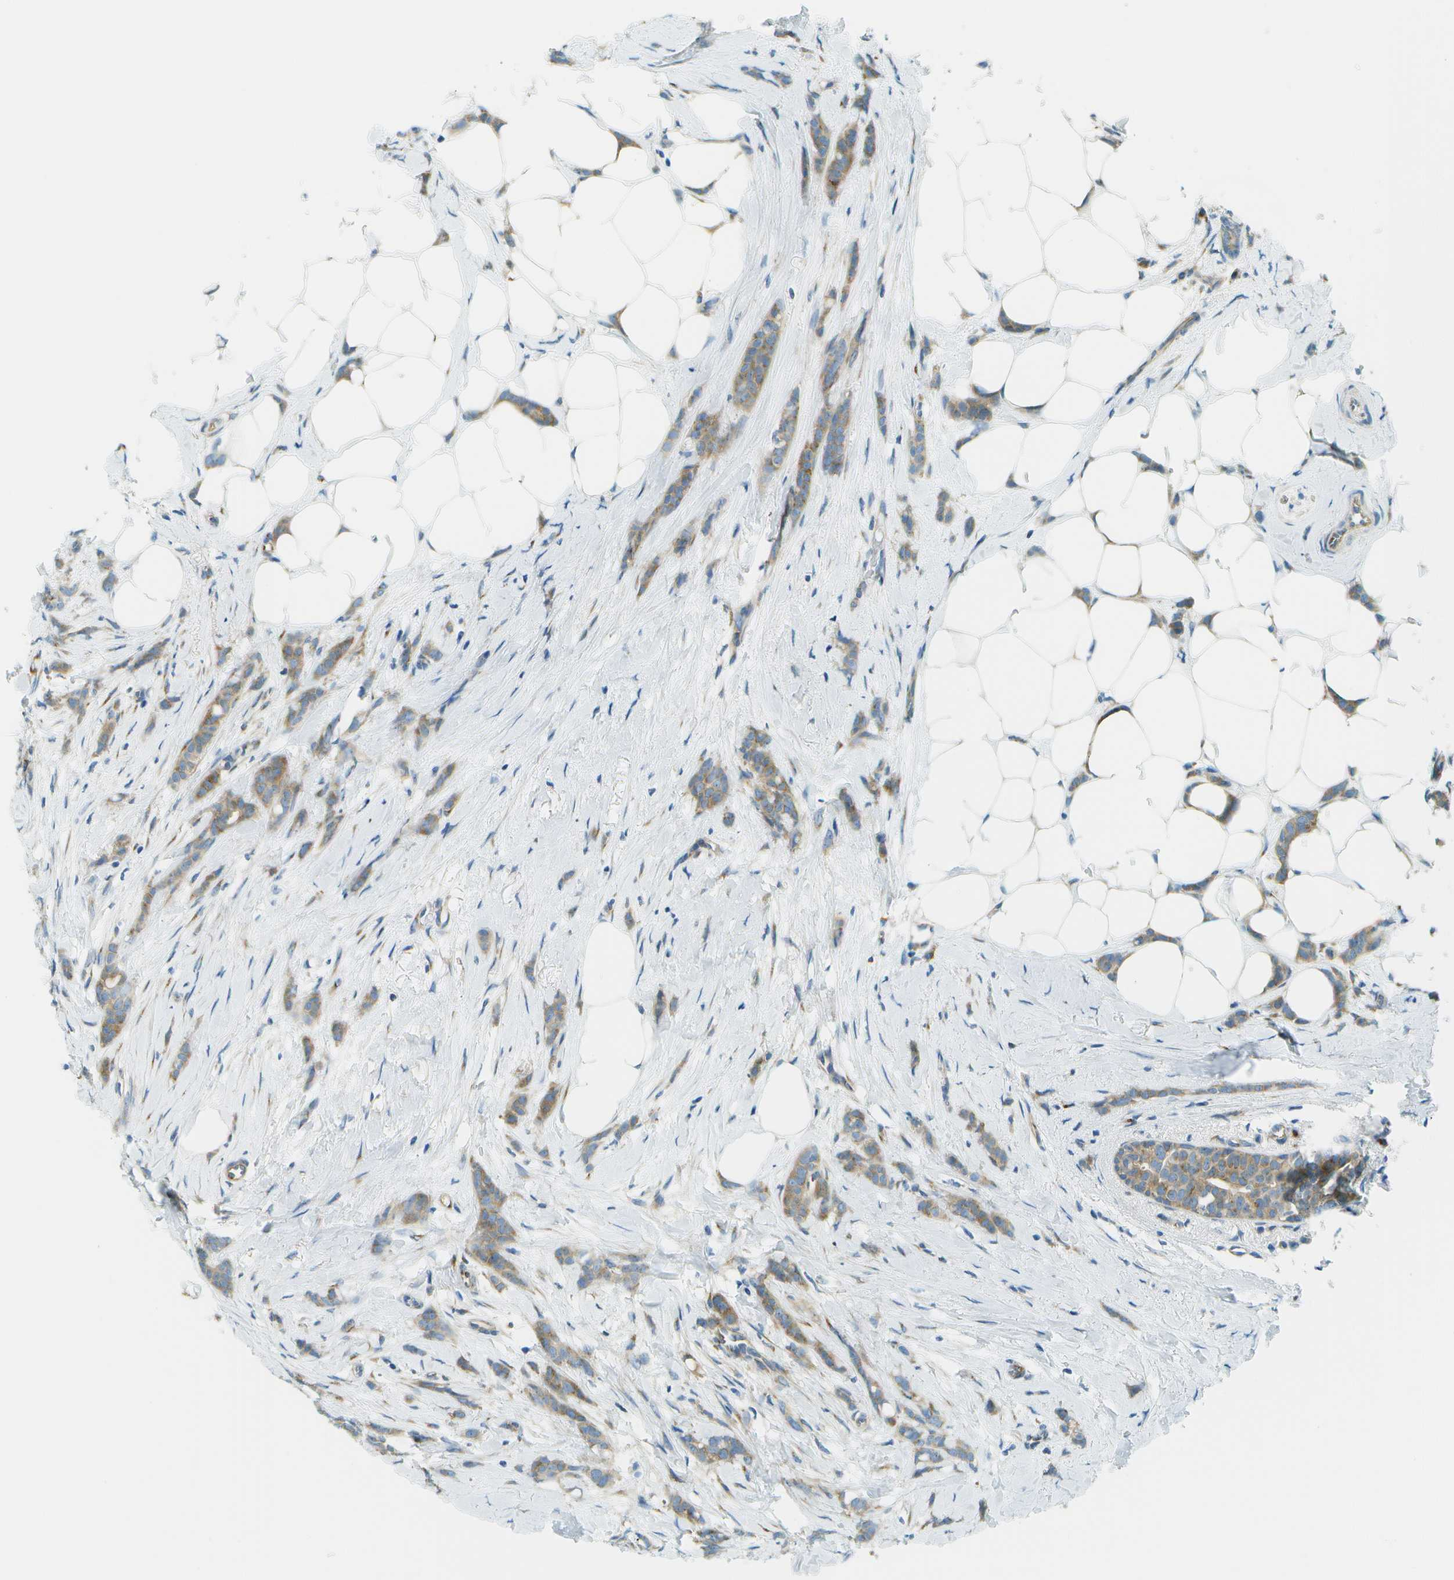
{"staining": {"intensity": "moderate", "quantity": ">75%", "location": "cytoplasmic/membranous"}, "tissue": "breast cancer", "cell_type": "Tumor cells", "image_type": "cancer", "snomed": [{"axis": "morphology", "description": "Lobular carcinoma, in situ"}, {"axis": "morphology", "description": "Lobular carcinoma"}, {"axis": "topography", "description": "Breast"}], "caption": "Immunohistochemistry histopathology image of neoplastic tissue: human breast cancer (lobular carcinoma) stained using immunohistochemistry demonstrates medium levels of moderate protein expression localized specifically in the cytoplasmic/membranous of tumor cells, appearing as a cytoplasmic/membranous brown color.", "gene": "ACBD3", "patient": {"sex": "female", "age": 41}}